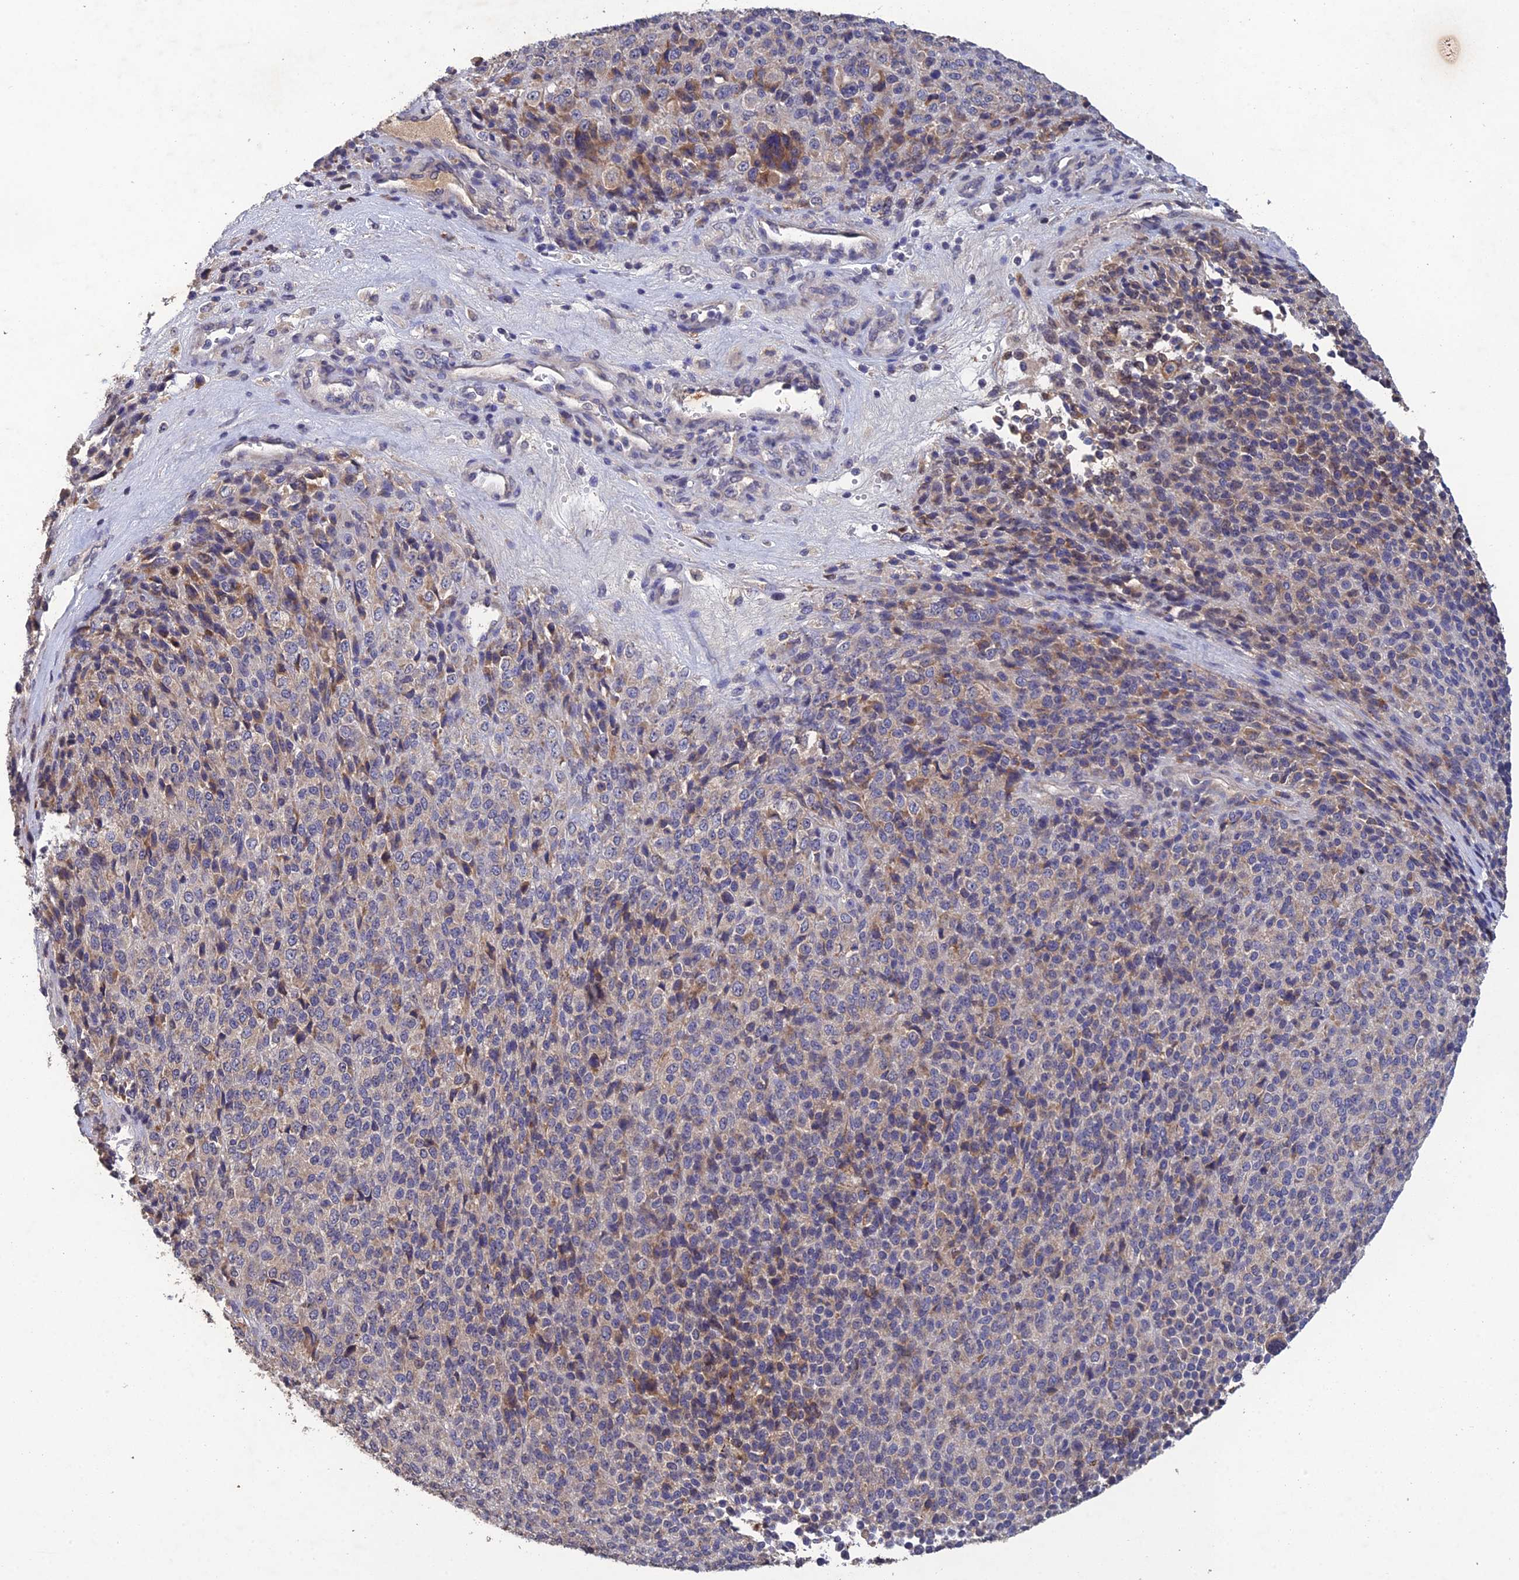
{"staining": {"intensity": "negative", "quantity": "none", "location": "none"}, "tissue": "melanoma", "cell_type": "Tumor cells", "image_type": "cancer", "snomed": [{"axis": "morphology", "description": "Malignant melanoma, Metastatic site"}, {"axis": "topography", "description": "Brain"}], "caption": "The photomicrograph reveals no significant expression in tumor cells of melanoma. (DAB immunohistochemistry with hematoxylin counter stain).", "gene": "SLC39A13", "patient": {"sex": "female", "age": 56}}